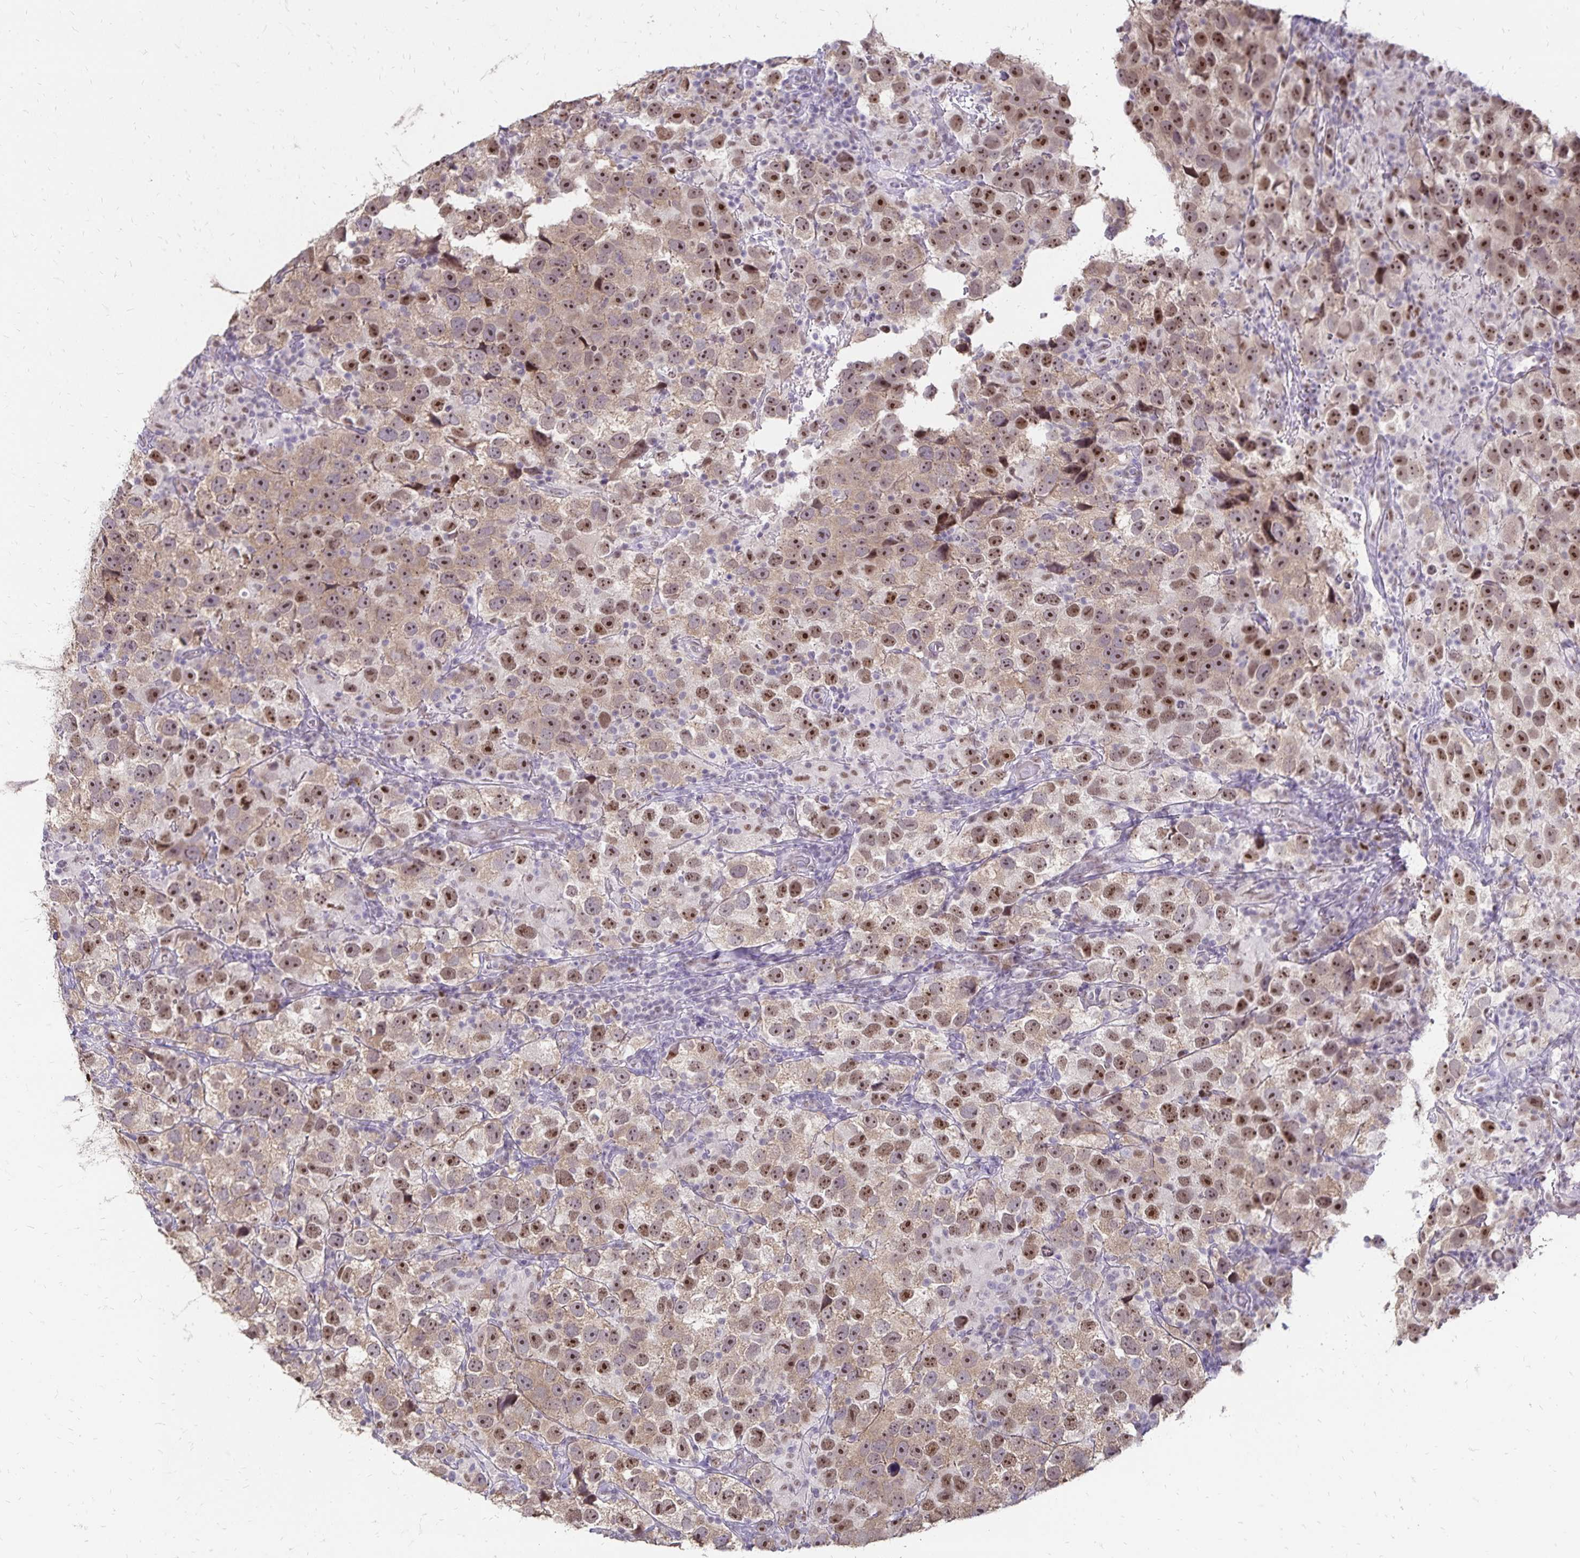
{"staining": {"intensity": "moderate", "quantity": ">75%", "location": "nuclear"}, "tissue": "testis cancer", "cell_type": "Tumor cells", "image_type": "cancer", "snomed": [{"axis": "morphology", "description": "Seminoma, NOS"}, {"axis": "topography", "description": "Testis"}], "caption": "This histopathology image demonstrates testis cancer stained with immunohistochemistry (IHC) to label a protein in brown. The nuclear of tumor cells show moderate positivity for the protein. Nuclei are counter-stained blue.", "gene": "POLB", "patient": {"sex": "male", "age": 26}}